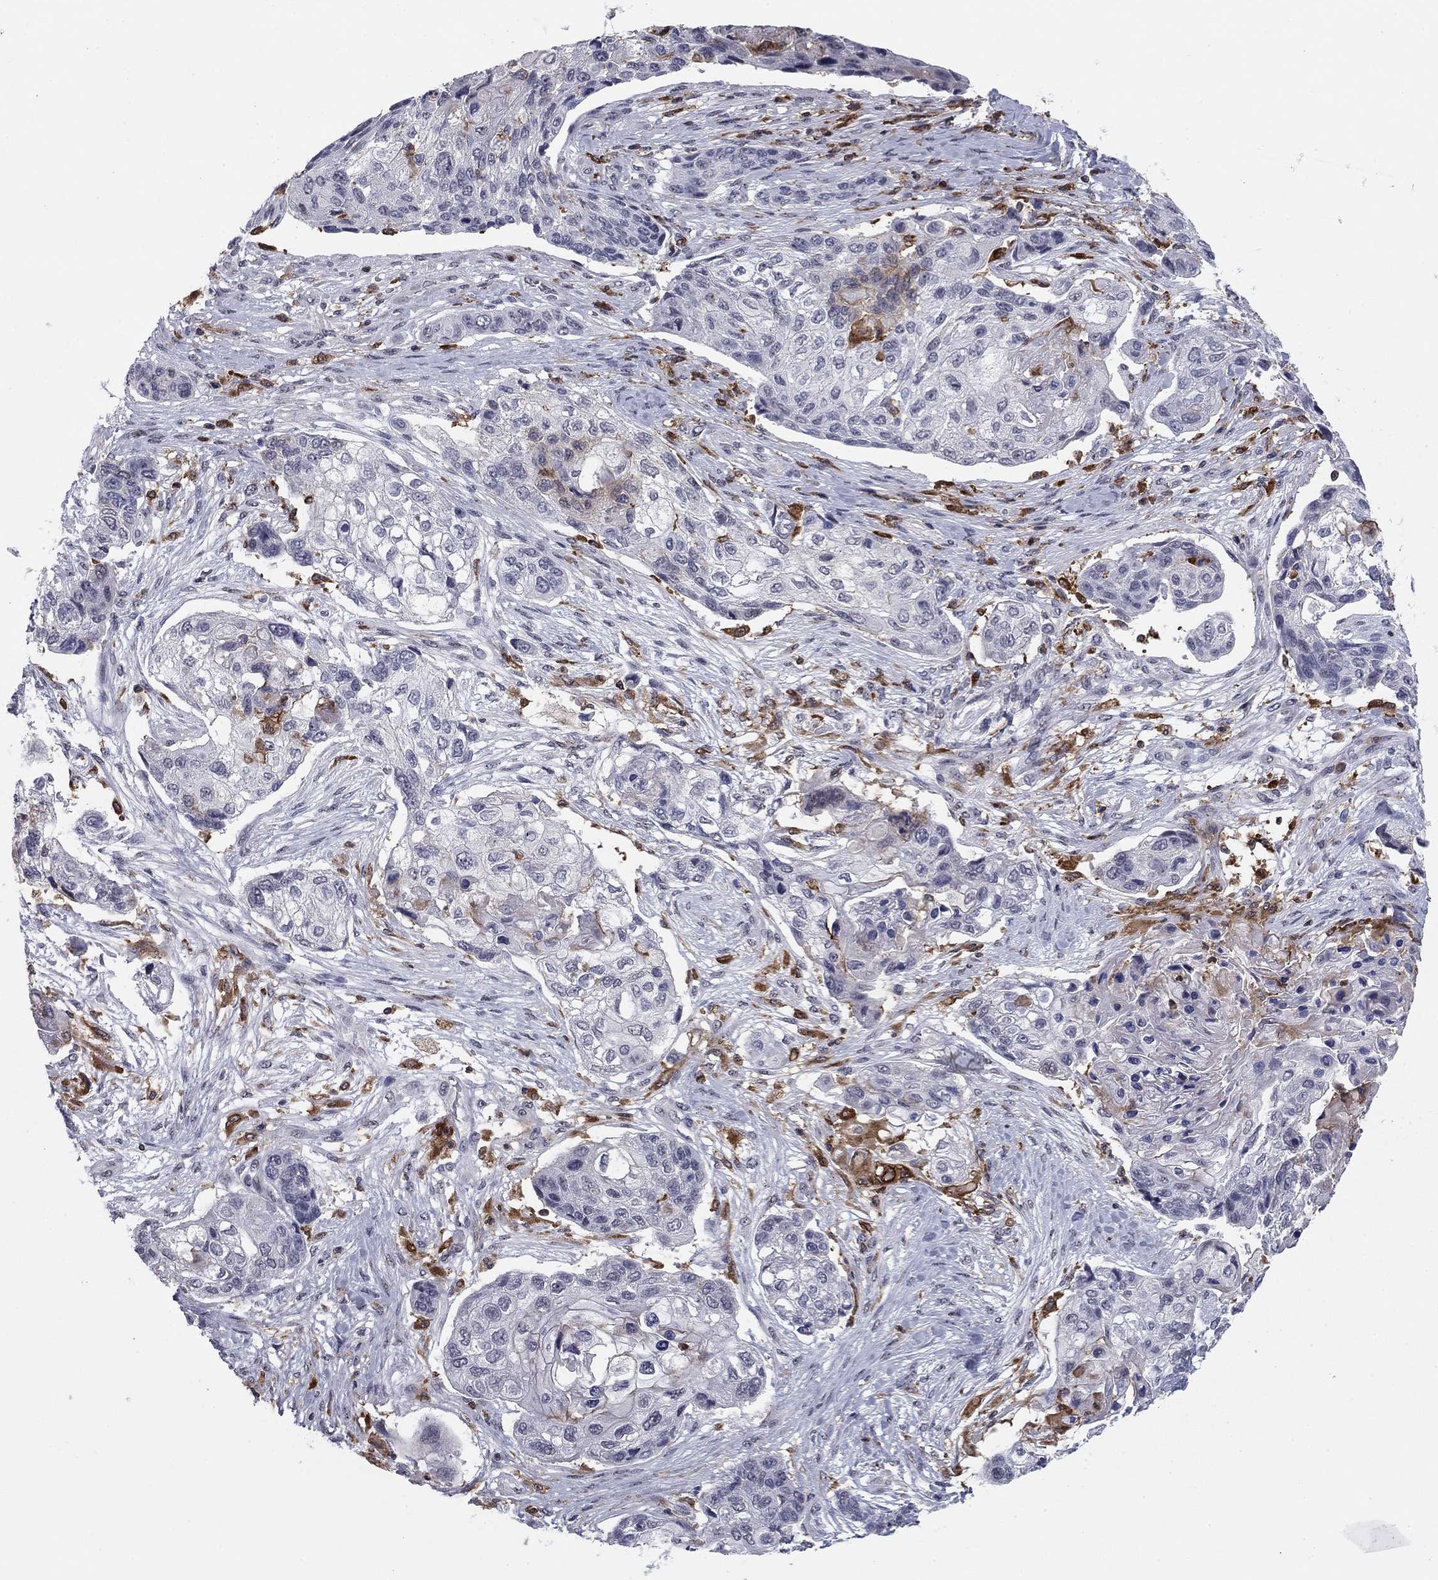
{"staining": {"intensity": "negative", "quantity": "none", "location": "none"}, "tissue": "lung cancer", "cell_type": "Tumor cells", "image_type": "cancer", "snomed": [{"axis": "morphology", "description": "Squamous cell carcinoma, NOS"}, {"axis": "topography", "description": "Lung"}], "caption": "Human lung cancer stained for a protein using immunohistochemistry shows no positivity in tumor cells.", "gene": "PLCB2", "patient": {"sex": "male", "age": 69}}